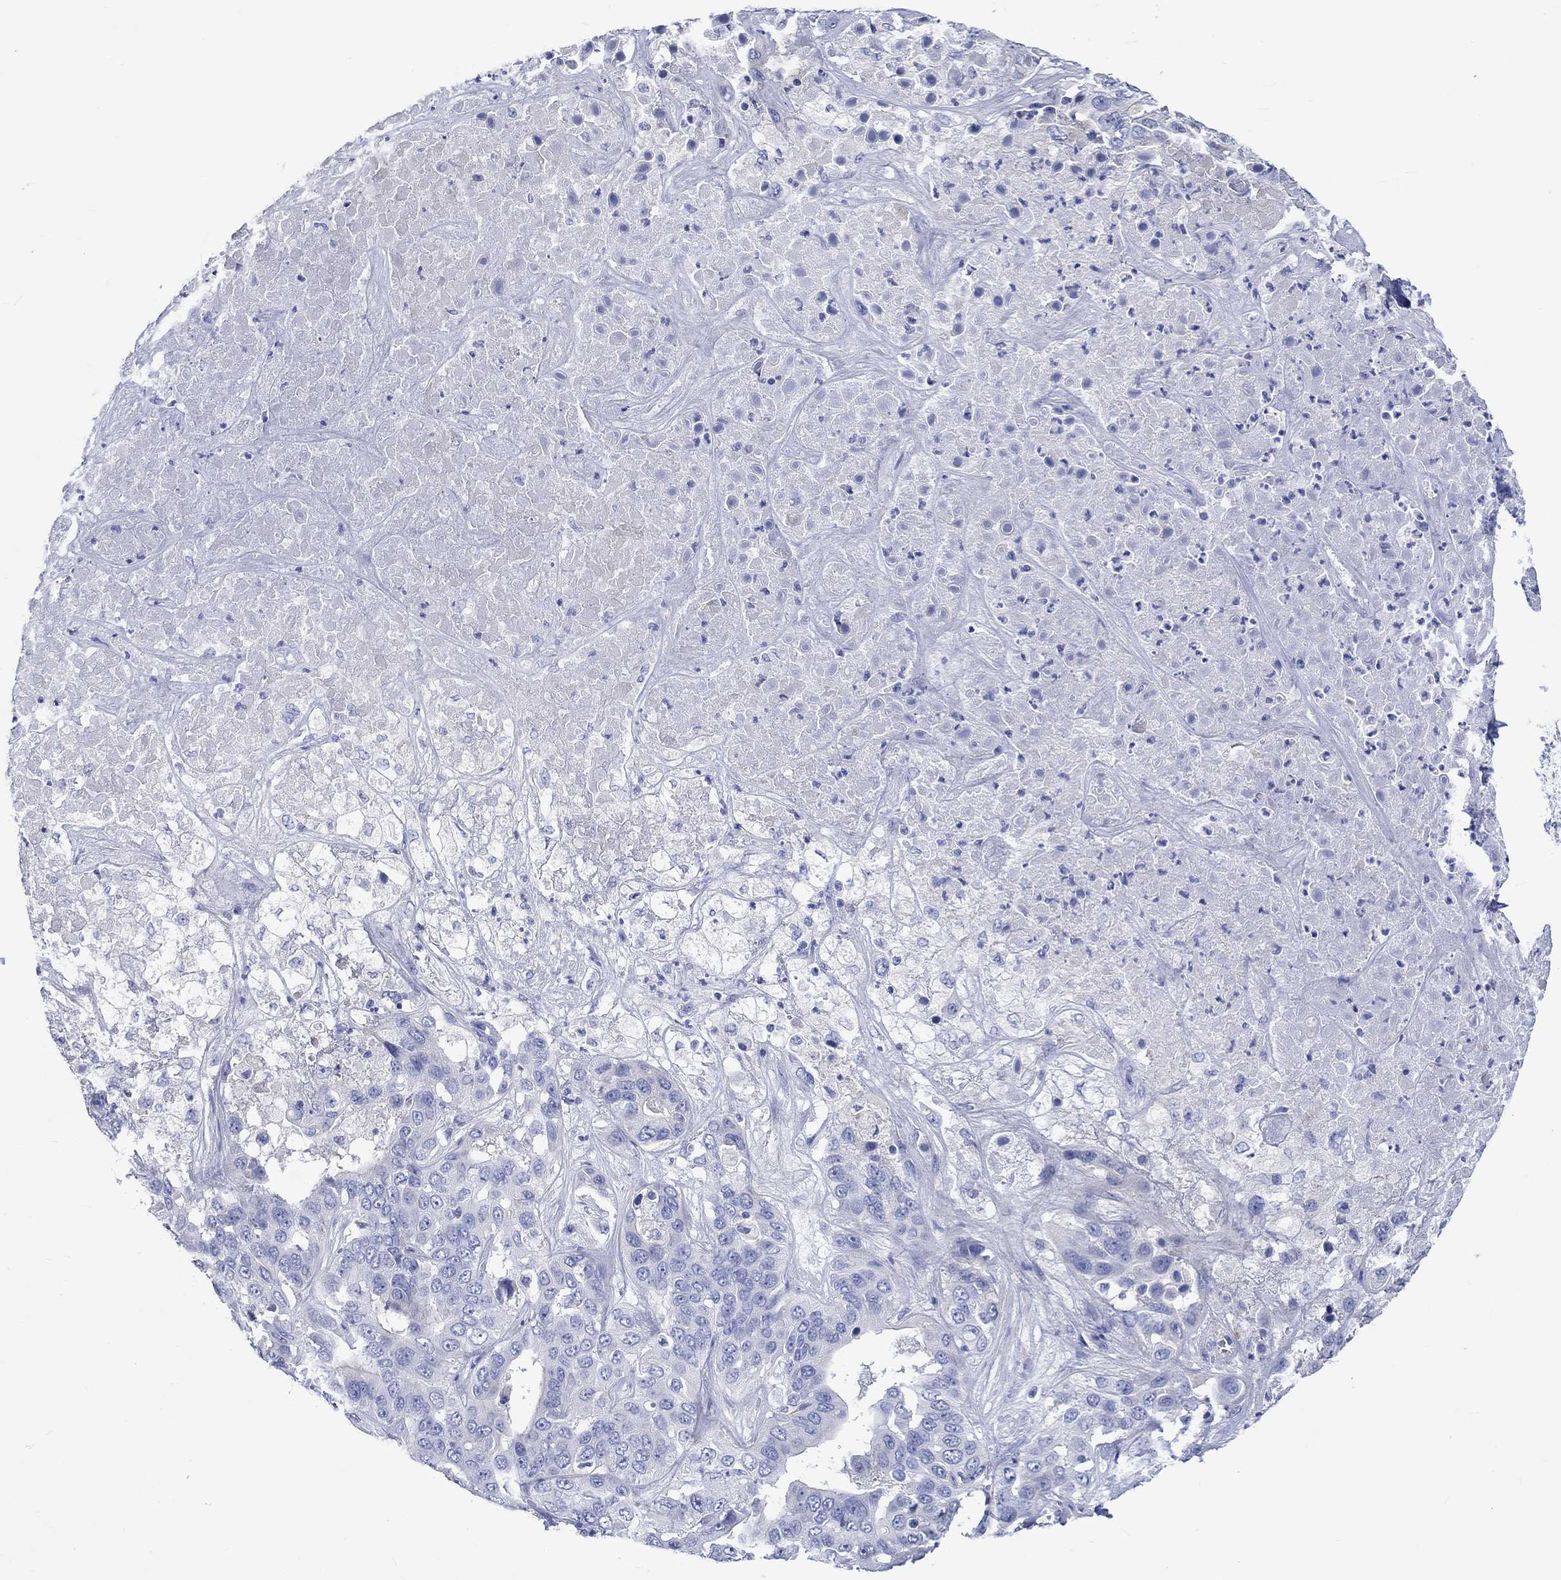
{"staining": {"intensity": "negative", "quantity": "none", "location": "none"}, "tissue": "liver cancer", "cell_type": "Tumor cells", "image_type": "cancer", "snomed": [{"axis": "morphology", "description": "Cholangiocarcinoma"}, {"axis": "topography", "description": "Liver"}], "caption": "DAB (3,3'-diaminobenzidine) immunohistochemical staining of cholangiocarcinoma (liver) displays no significant expression in tumor cells. Brightfield microscopy of immunohistochemistry (IHC) stained with DAB (brown) and hematoxylin (blue), captured at high magnification.", "gene": "NRIP3", "patient": {"sex": "female", "age": 52}}